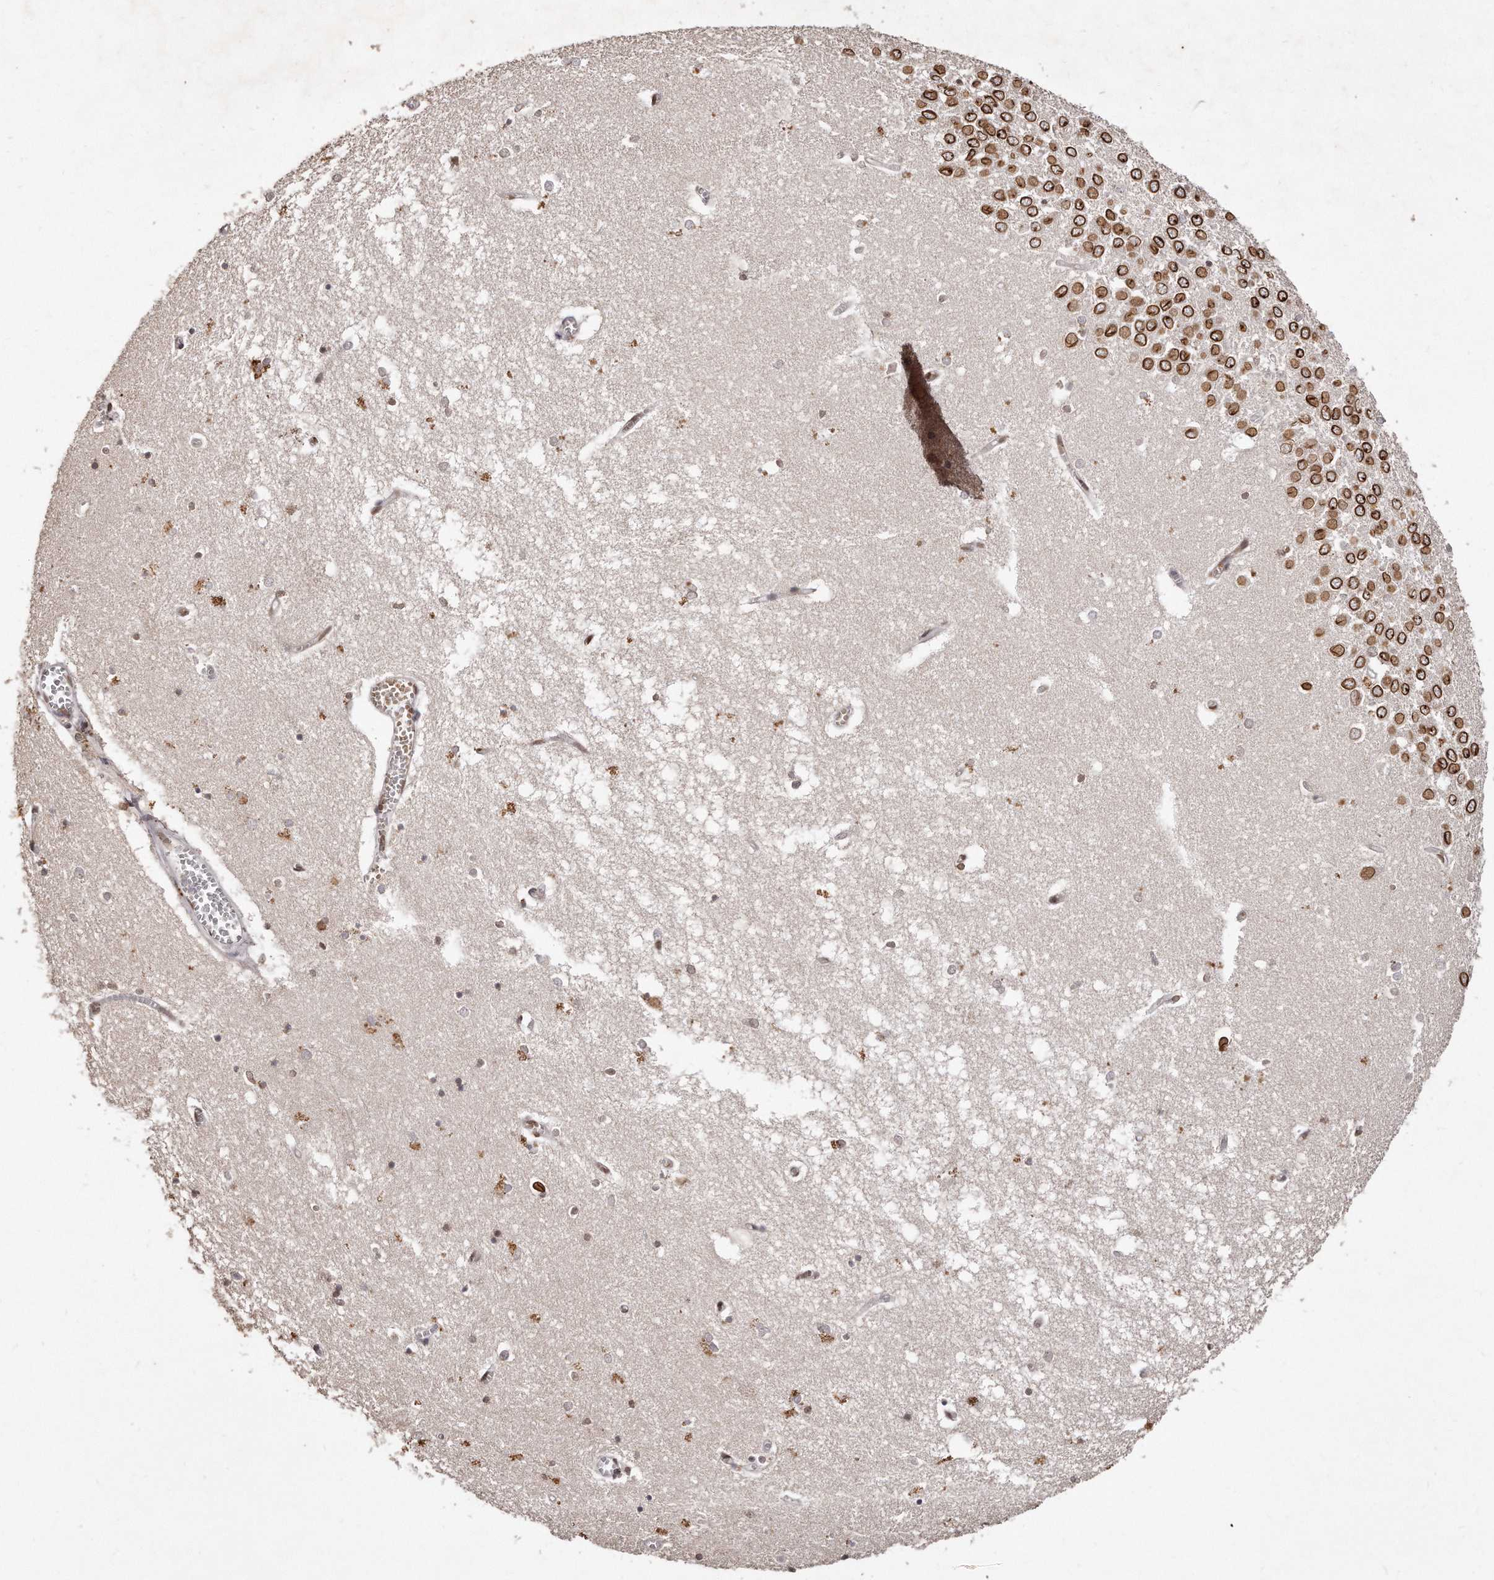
{"staining": {"intensity": "negative", "quantity": "none", "location": "none"}, "tissue": "hippocampus", "cell_type": "Glial cells", "image_type": "normal", "snomed": [{"axis": "morphology", "description": "Normal tissue, NOS"}, {"axis": "topography", "description": "Hippocampus"}], "caption": "Immunohistochemistry micrograph of benign human hippocampus stained for a protein (brown), which displays no positivity in glial cells.", "gene": "HASPIN", "patient": {"sex": "male", "age": 70}}